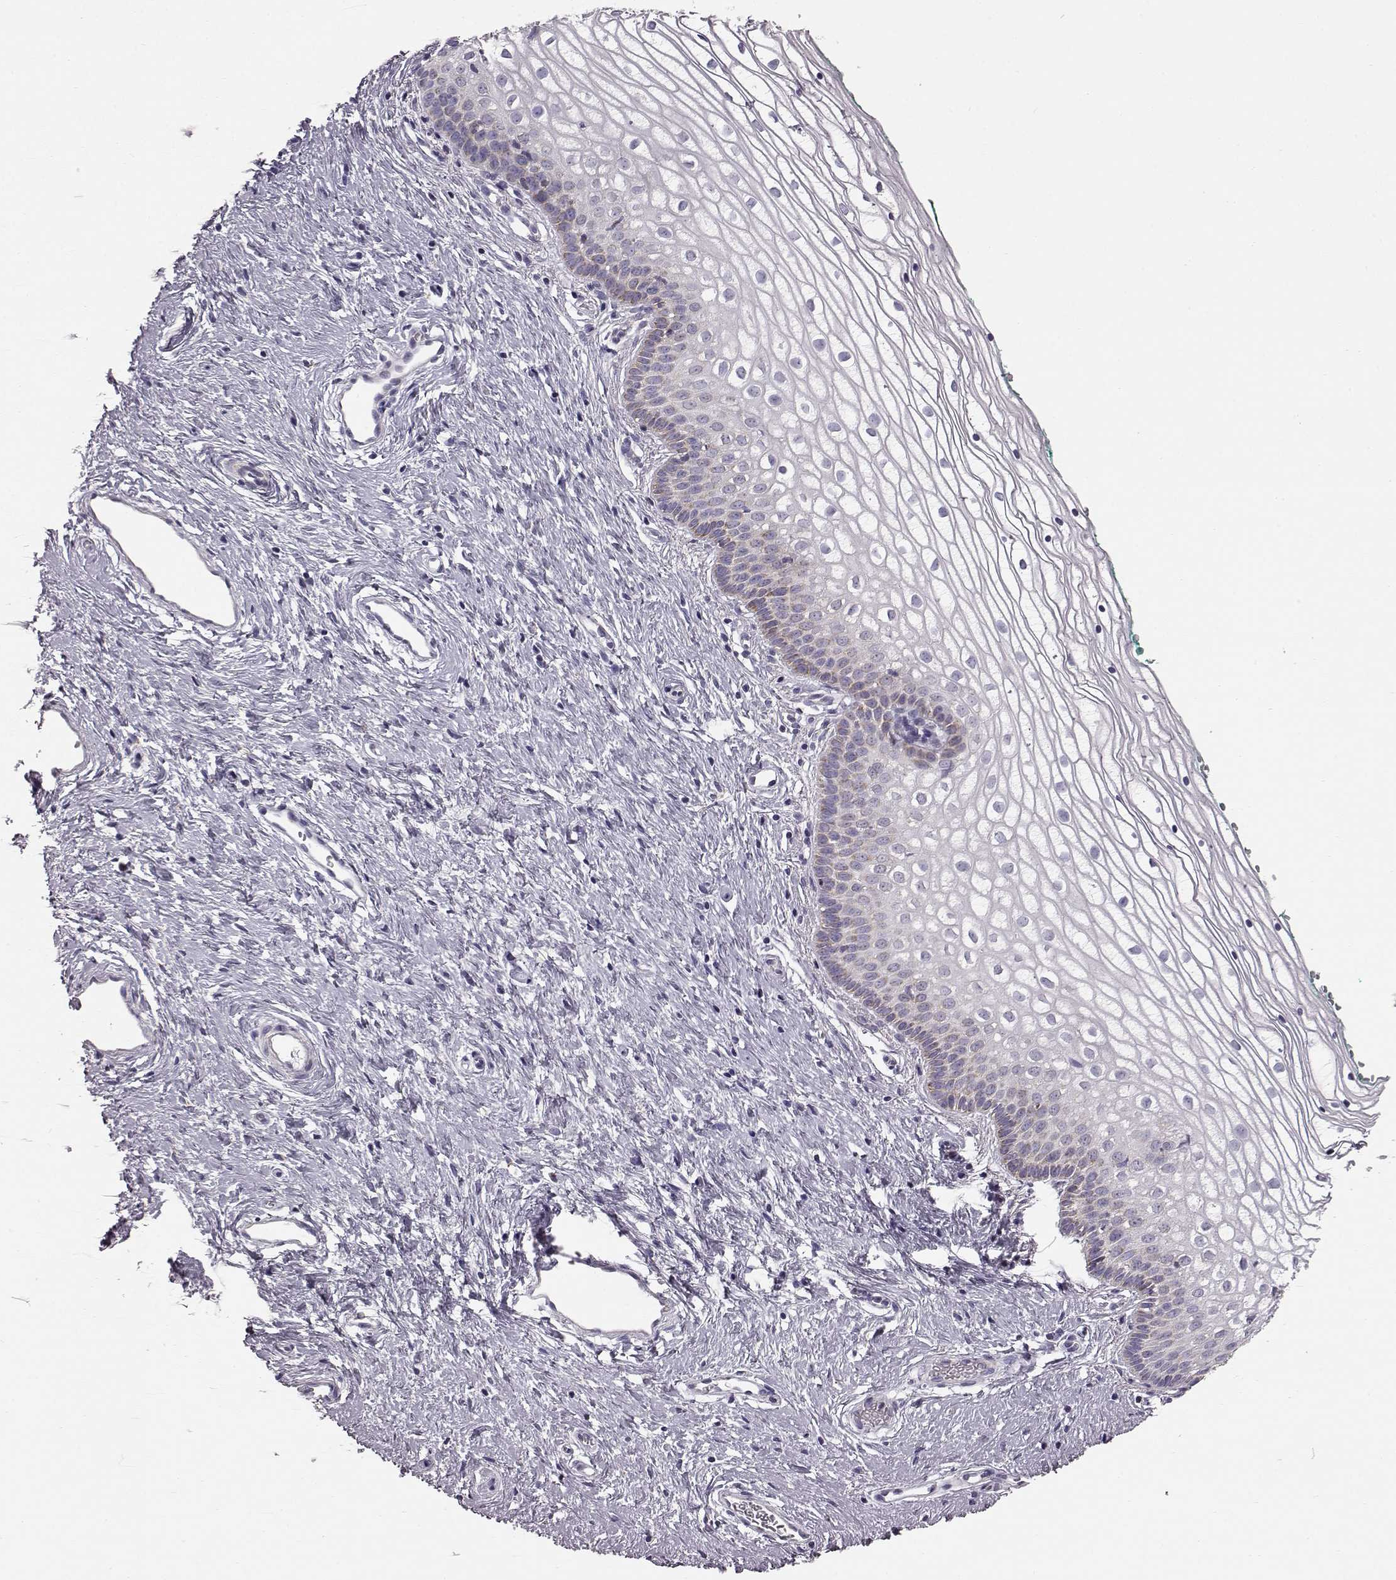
{"staining": {"intensity": "moderate", "quantity": "<25%", "location": "cytoplasmic/membranous"}, "tissue": "vagina", "cell_type": "Squamous epithelial cells", "image_type": "normal", "snomed": [{"axis": "morphology", "description": "Normal tissue, NOS"}, {"axis": "topography", "description": "Vagina"}], "caption": "Moderate cytoplasmic/membranous positivity is identified in approximately <25% of squamous epithelial cells in benign vagina.", "gene": "ATP5MF", "patient": {"sex": "female", "age": 36}}